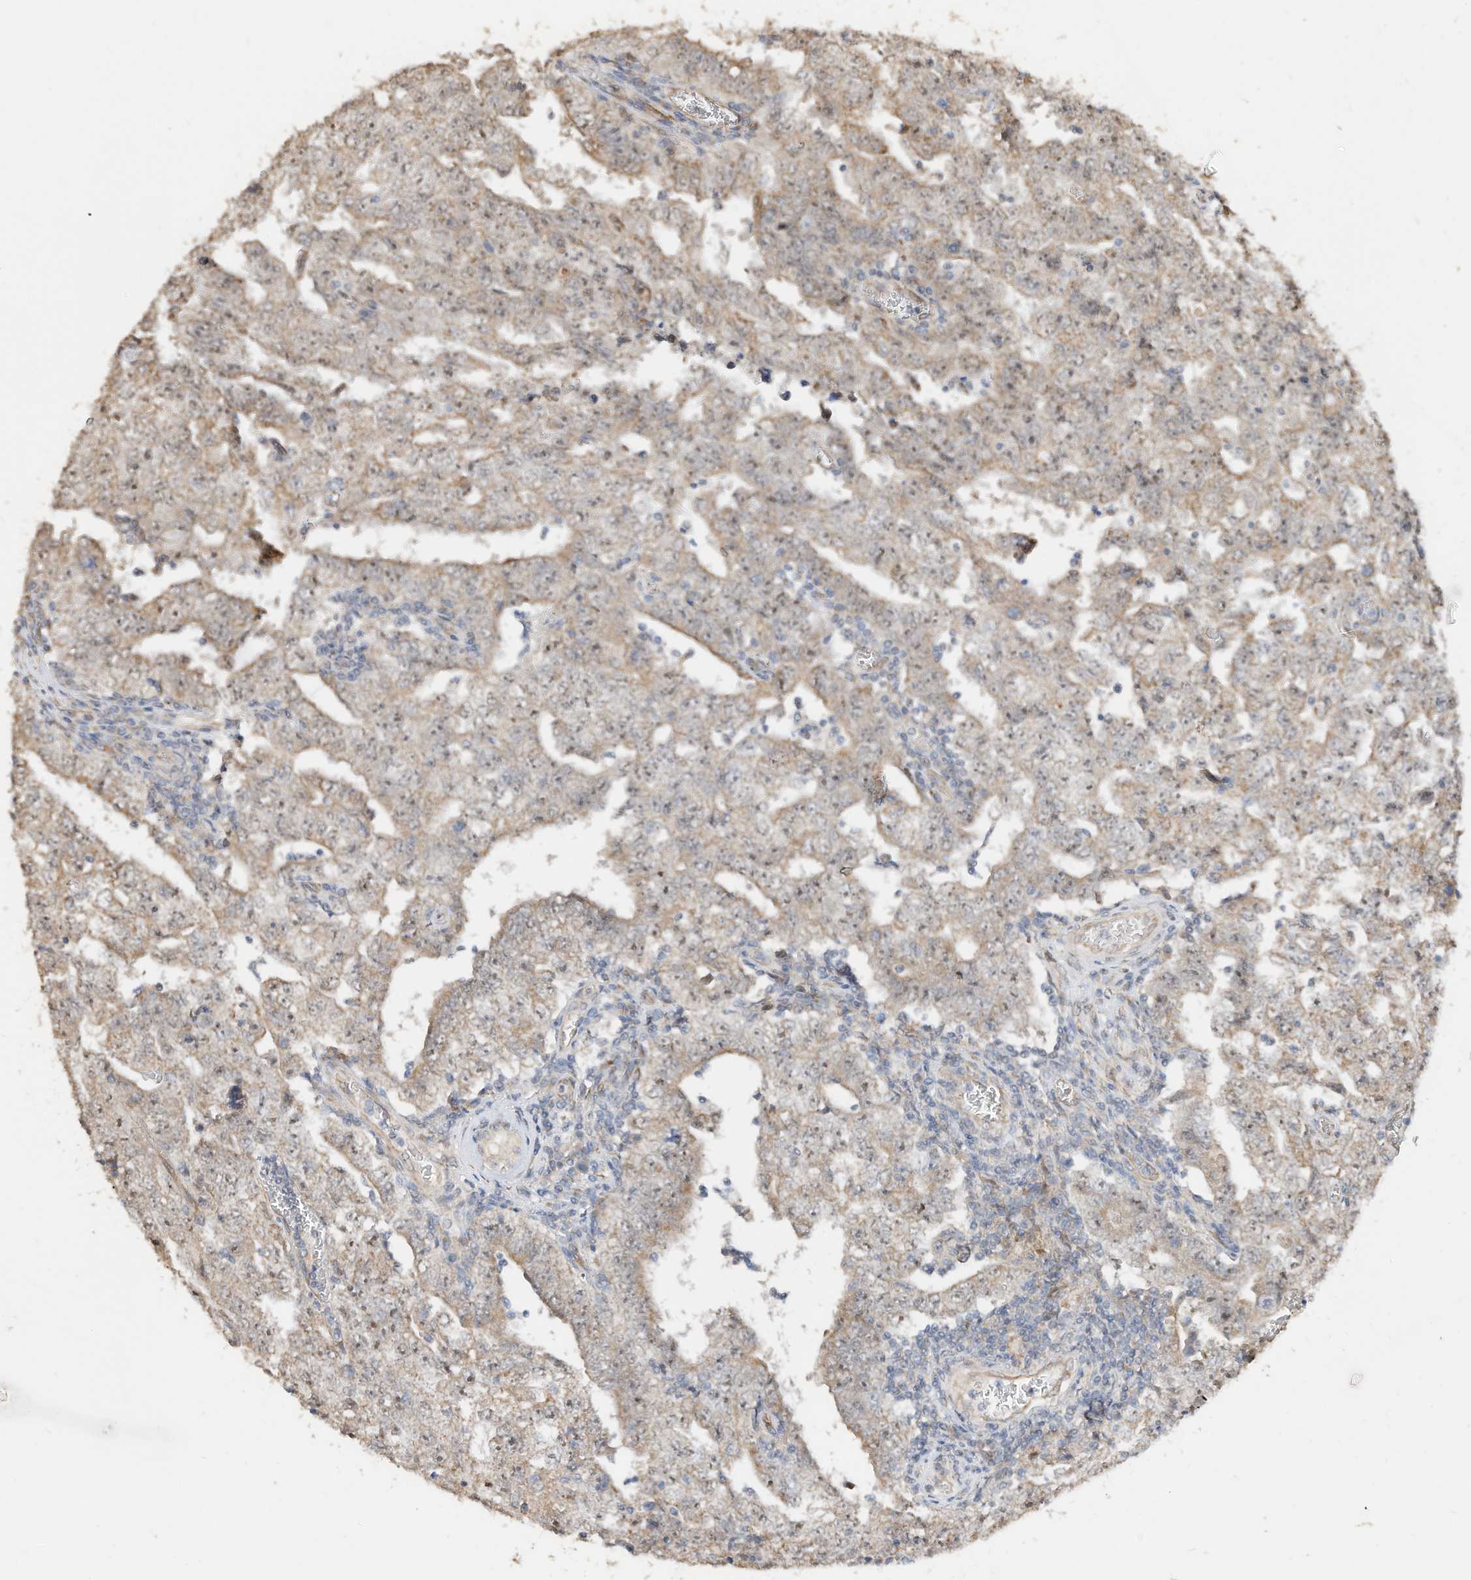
{"staining": {"intensity": "weak", "quantity": "<25%", "location": "cytoplasmic/membranous"}, "tissue": "testis cancer", "cell_type": "Tumor cells", "image_type": "cancer", "snomed": [{"axis": "morphology", "description": "Carcinoma, Embryonal, NOS"}, {"axis": "topography", "description": "Testis"}], "caption": "Tumor cells show no significant expression in testis cancer.", "gene": "CAGE1", "patient": {"sex": "male", "age": 26}}